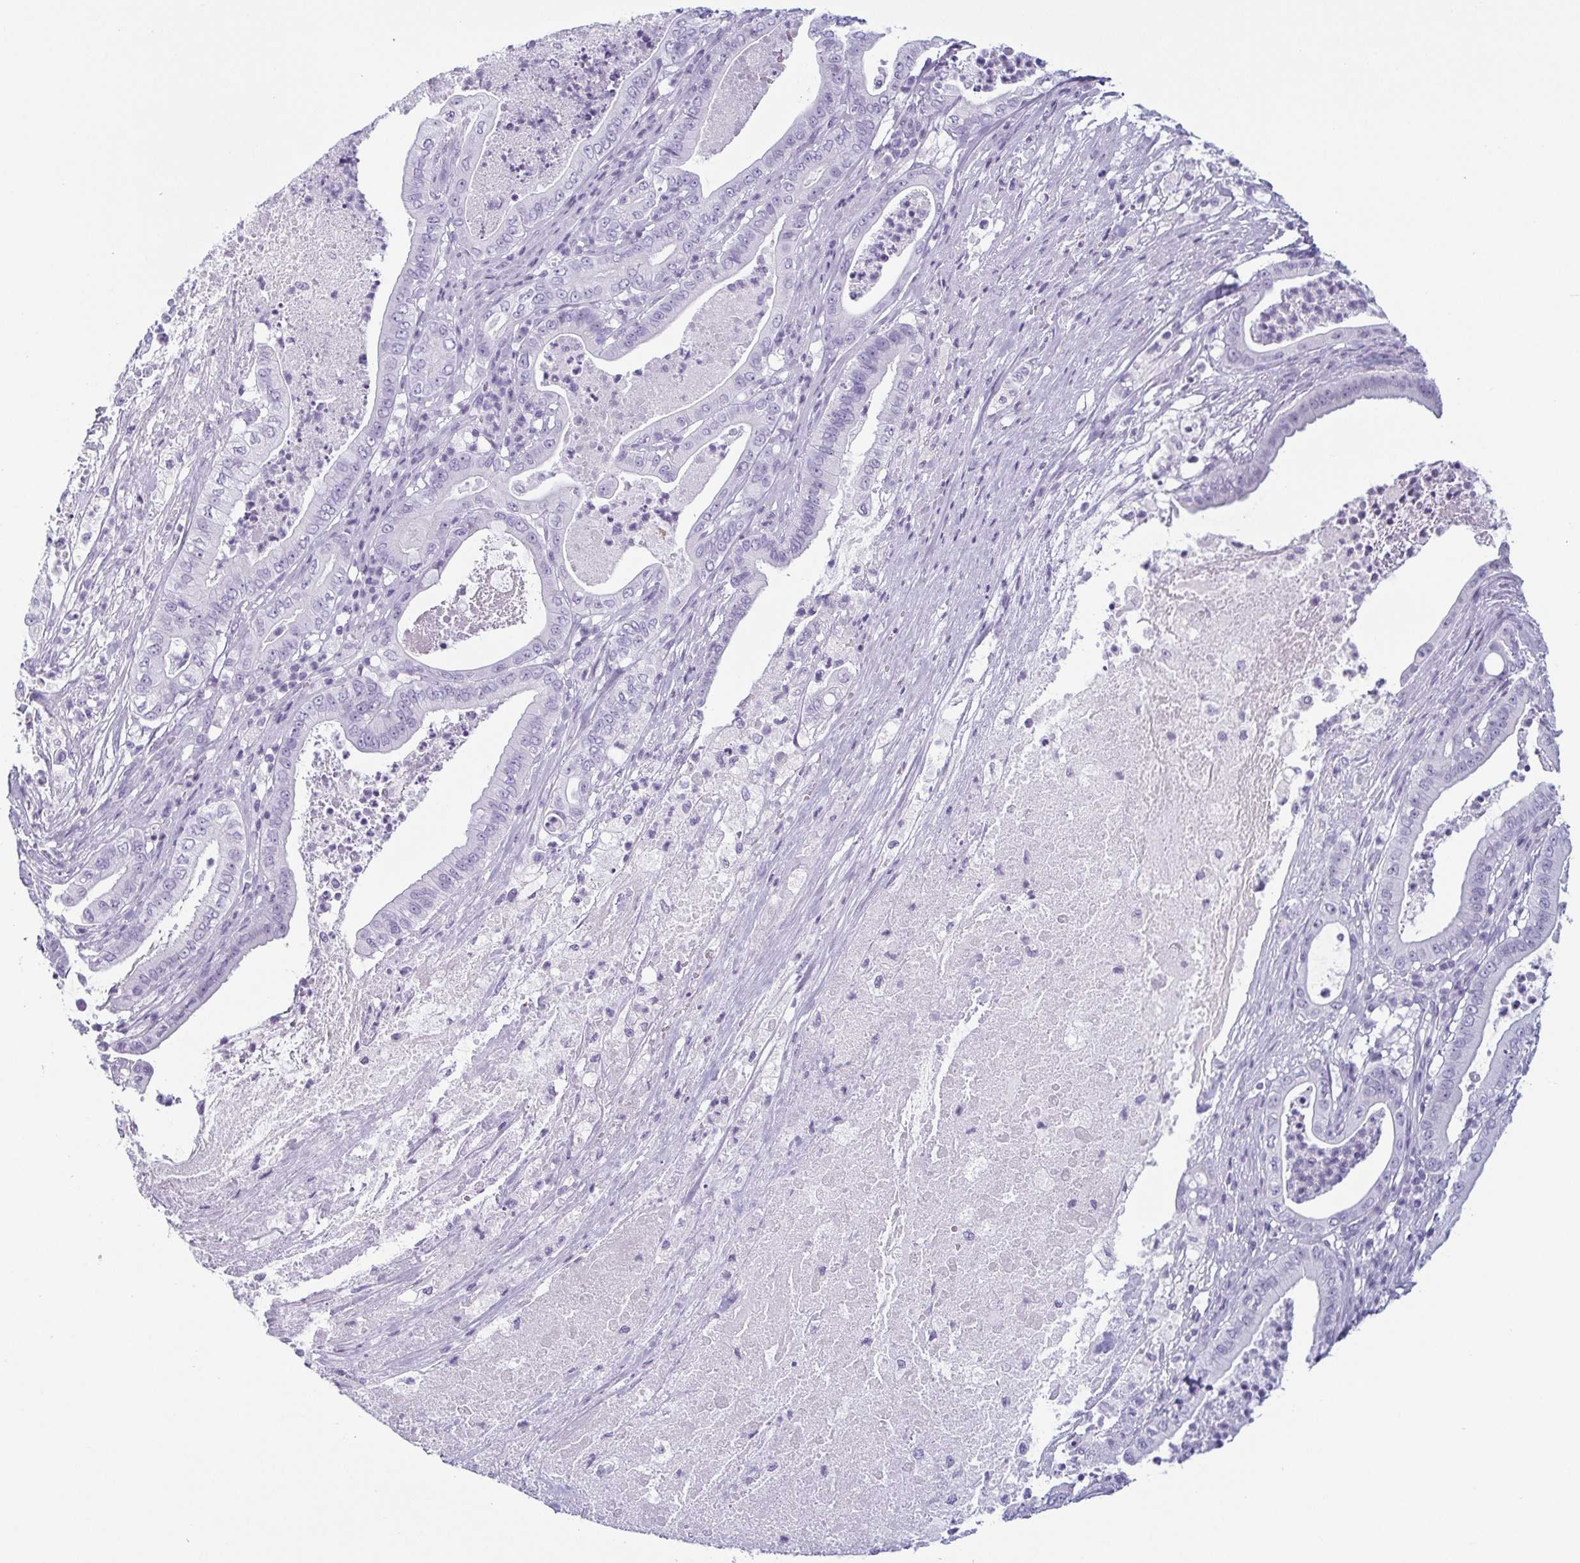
{"staining": {"intensity": "negative", "quantity": "none", "location": "none"}, "tissue": "pancreatic cancer", "cell_type": "Tumor cells", "image_type": "cancer", "snomed": [{"axis": "morphology", "description": "Adenocarcinoma, NOS"}, {"axis": "topography", "description": "Pancreas"}], "caption": "A micrograph of human pancreatic adenocarcinoma is negative for staining in tumor cells.", "gene": "KRT78", "patient": {"sex": "male", "age": 71}}